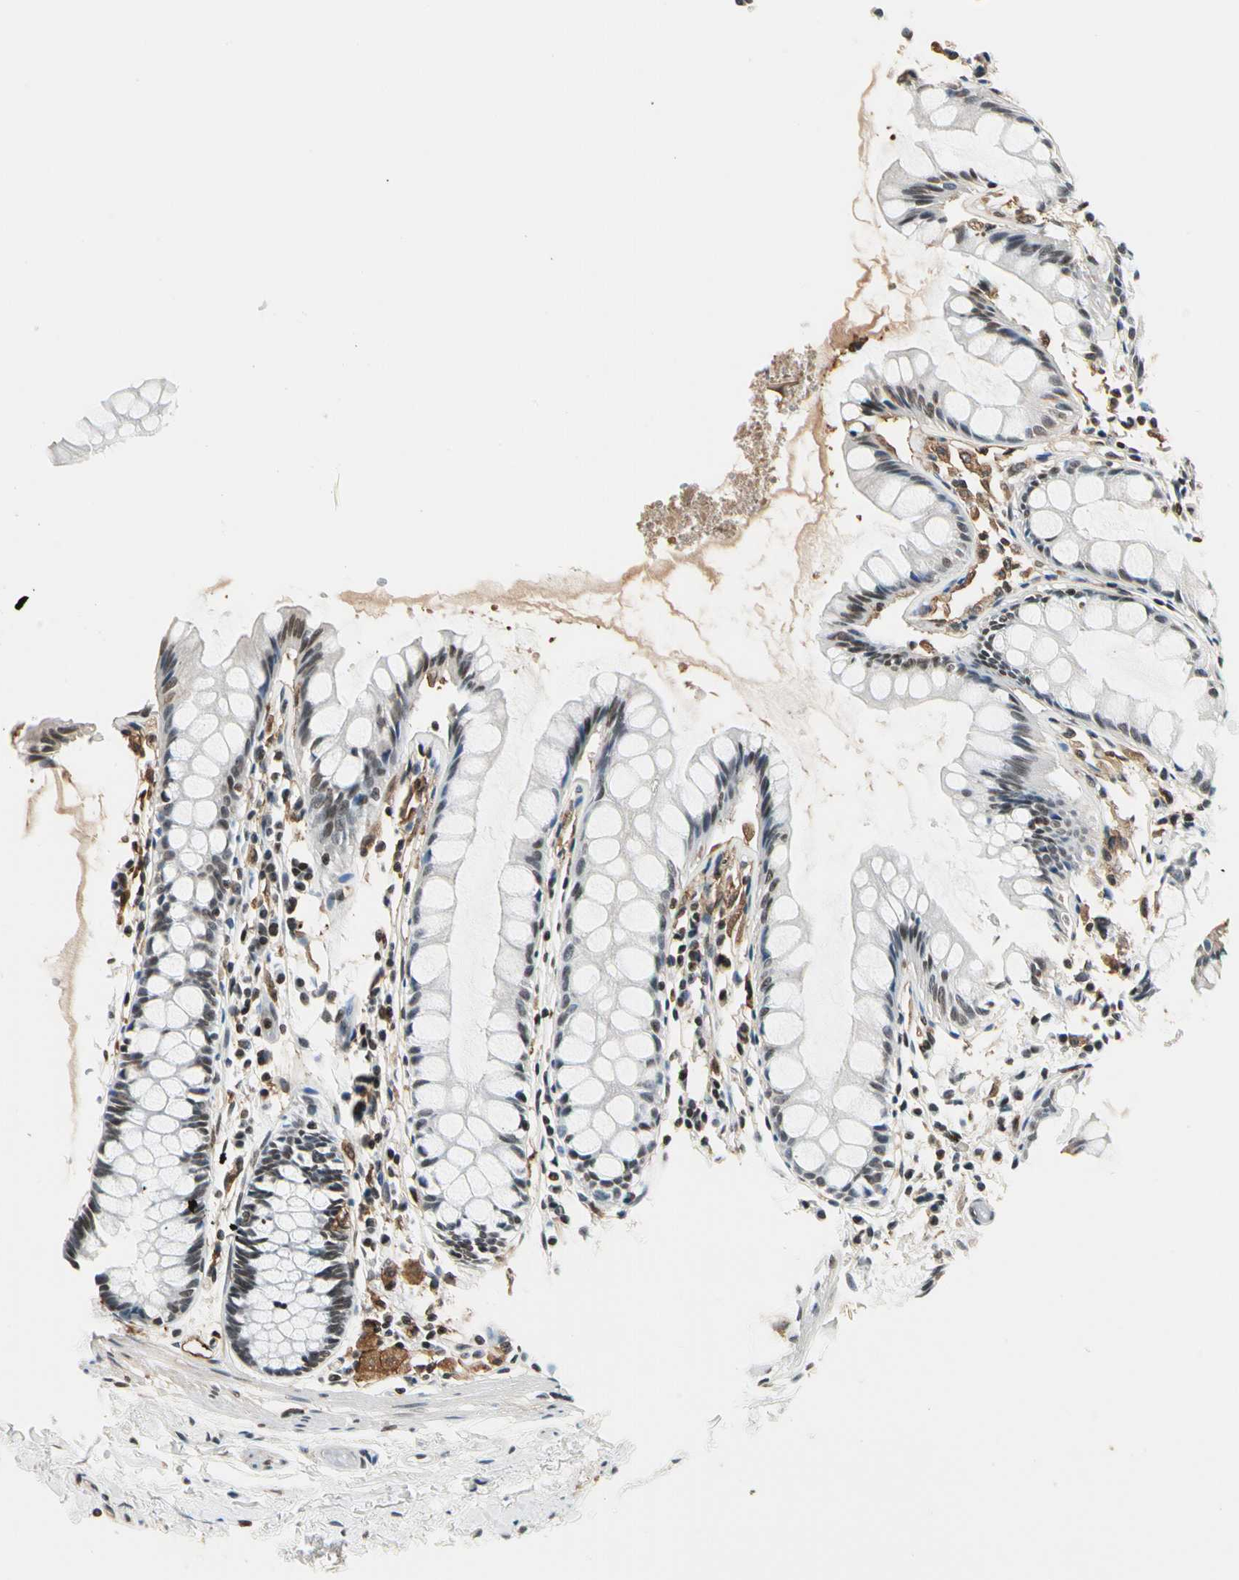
{"staining": {"intensity": "moderate", "quantity": "<25%", "location": "nuclear"}, "tissue": "rectum", "cell_type": "Glandular cells", "image_type": "normal", "snomed": [{"axis": "morphology", "description": "Normal tissue, NOS"}, {"axis": "topography", "description": "Rectum"}], "caption": "A brown stain highlights moderate nuclear expression of a protein in glandular cells of normal rectum.", "gene": "FER", "patient": {"sex": "male", "age": 86}}